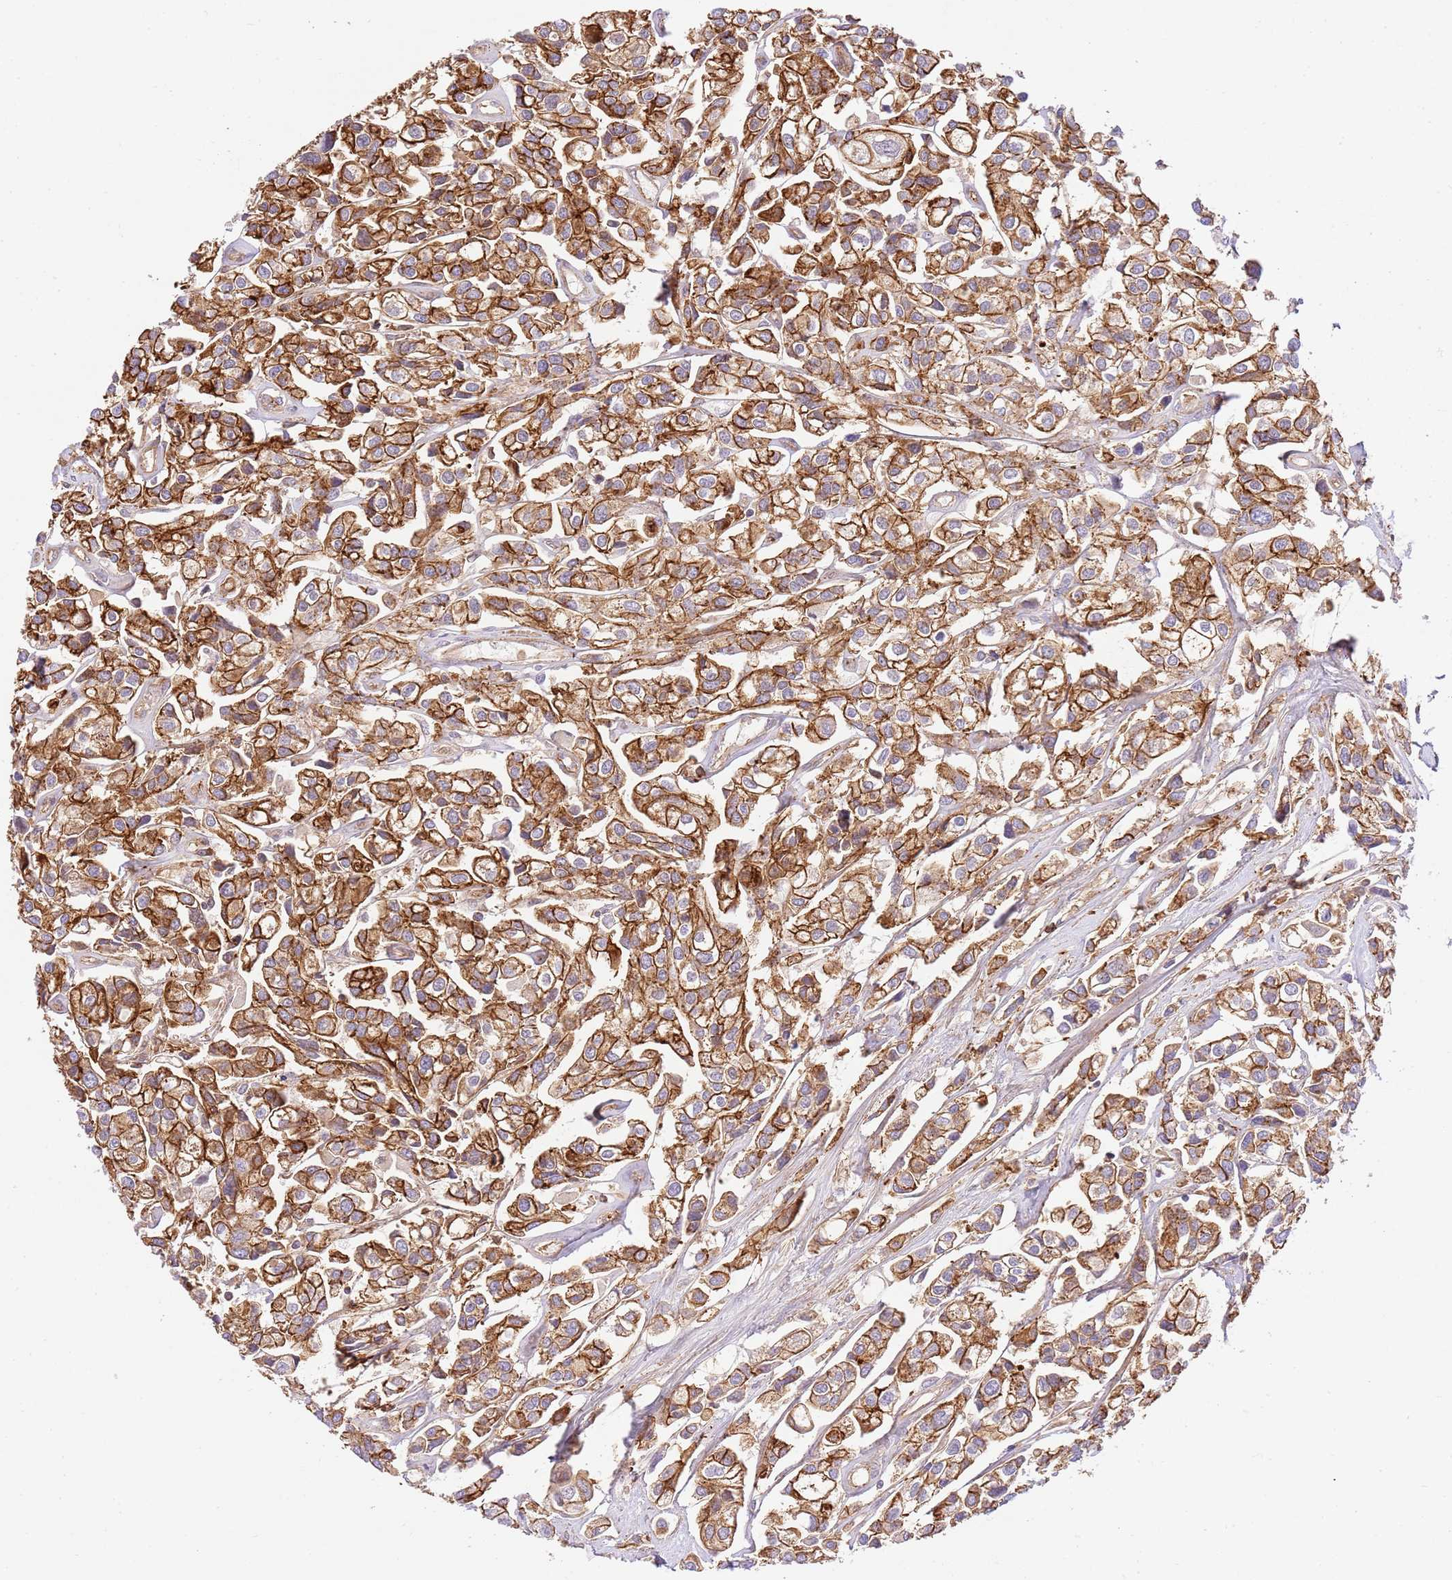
{"staining": {"intensity": "strong", "quantity": ">75%", "location": "cytoplasmic/membranous"}, "tissue": "urothelial cancer", "cell_type": "Tumor cells", "image_type": "cancer", "snomed": [{"axis": "morphology", "description": "Urothelial carcinoma, High grade"}, {"axis": "topography", "description": "Urinary bladder"}], "caption": "Immunohistochemistry photomicrograph of human urothelial cancer stained for a protein (brown), which reveals high levels of strong cytoplasmic/membranous expression in about >75% of tumor cells.", "gene": "EFCAB8", "patient": {"sex": "male", "age": 67}}